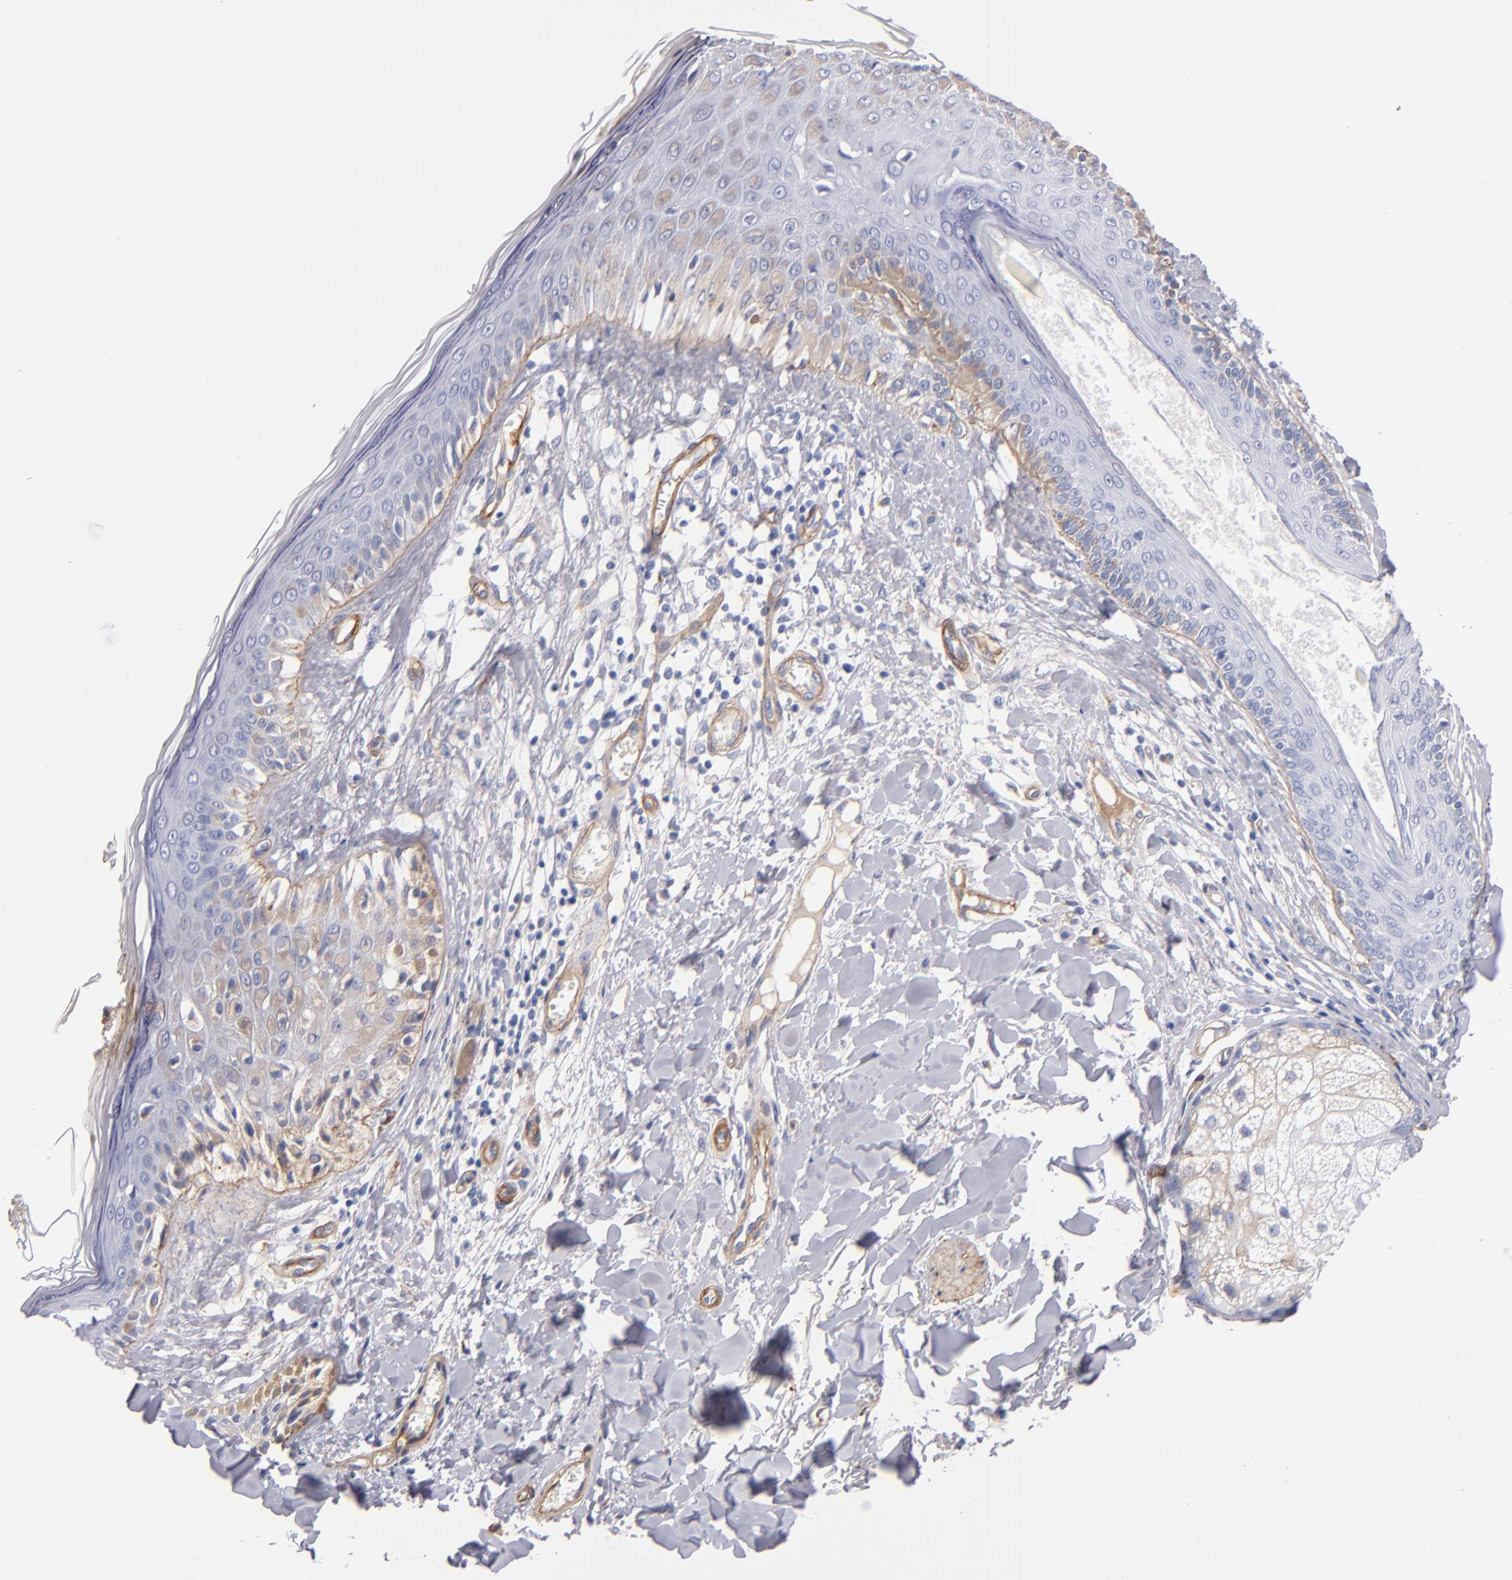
{"staining": {"intensity": "weak", "quantity": "25%-75%", "location": "cytoplasmic/membranous"}, "tissue": "melanoma", "cell_type": "Tumor cells", "image_type": "cancer", "snomed": [{"axis": "morphology", "description": "Malignant melanoma, NOS"}, {"axis": "topography", "description": "Skin"}], "caption": "This is an image of IHC staining of malignant melanoma, which shows weak staining in the cytoplasmic/membranous of tumor cells.", "gene": "LAMC1", "patient": {"sex": "female", "age": 82}}